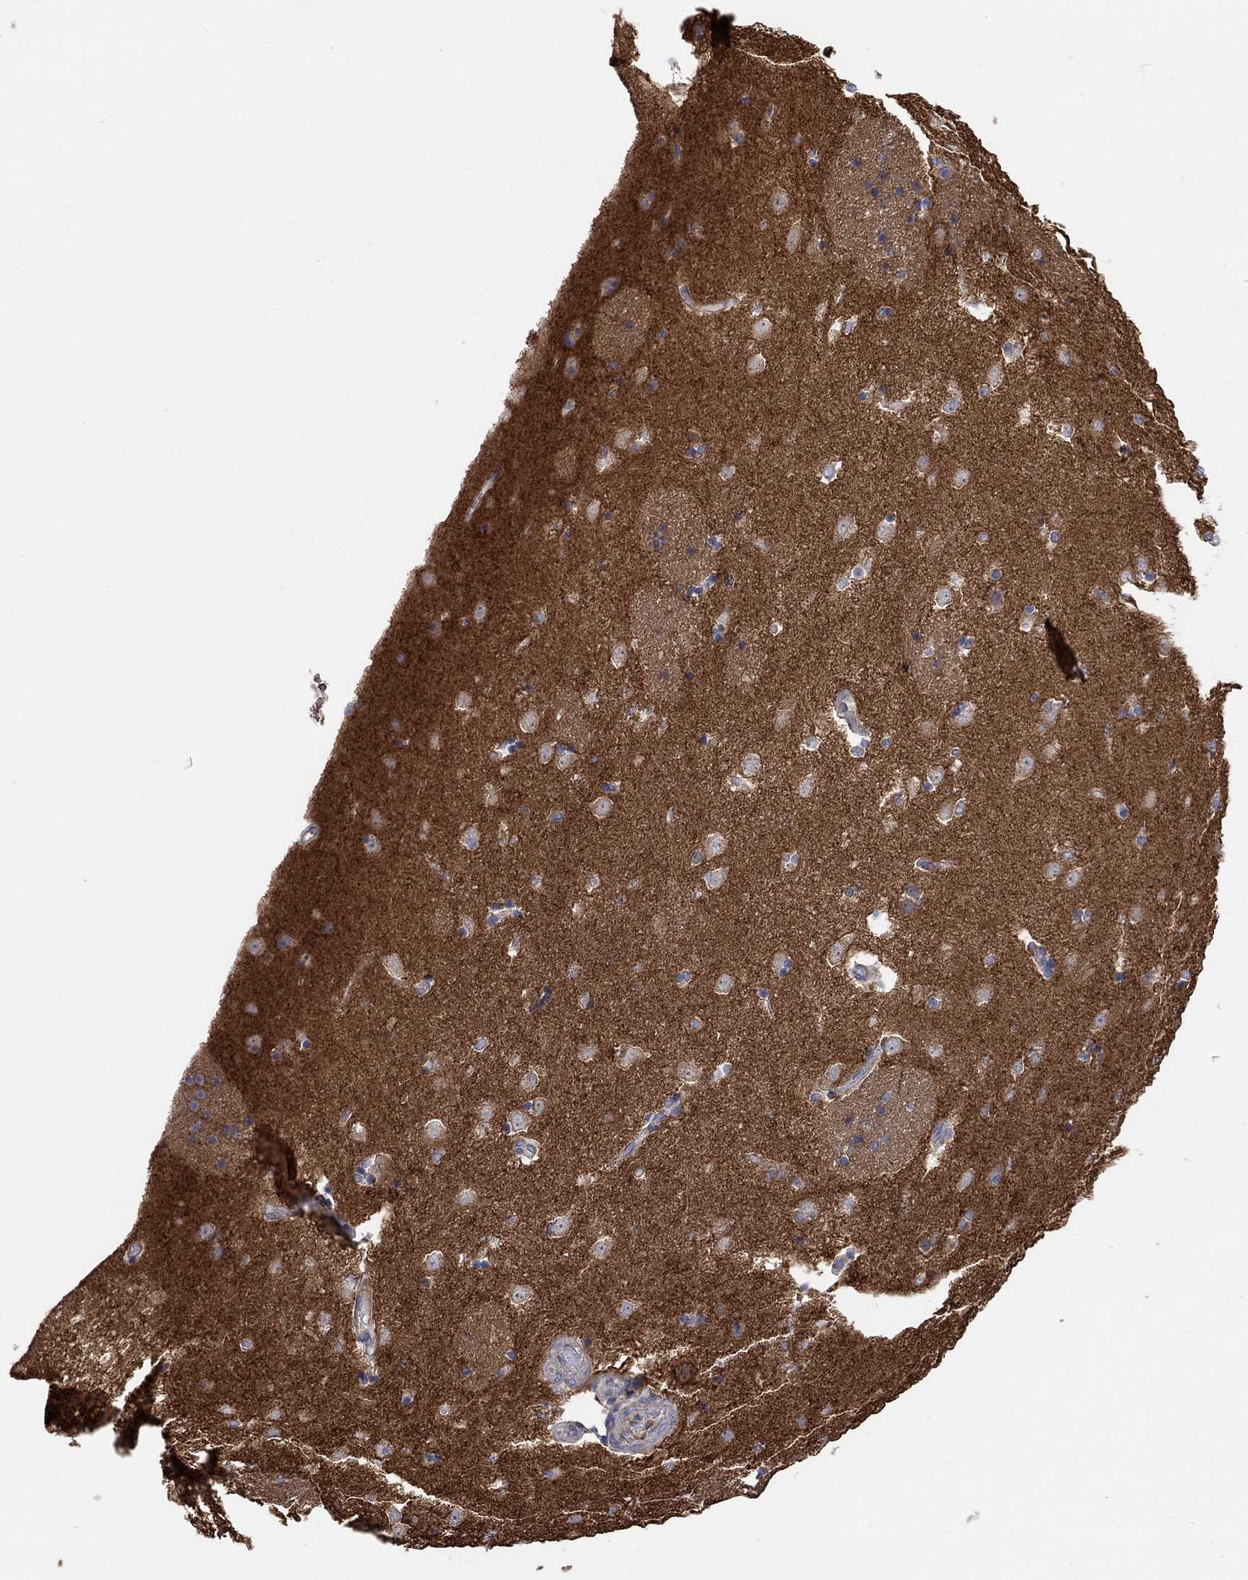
{"staining": {"intensity": "negative", "quantity": "none", "location": "none"}, "tissue": "caudate", "cell_type": "Glial cells", "image_type": "normal", "snomed": [{"axis": "morphology", "description": "Normal tissue, NOS"}, {"axis": "topography", "description": "Lateral ventricle wall"}], "caption": "Immunohistochemical staining of benign human caudate exhibits no significant expression in glial cells.", "gene": "SYT16", "patient": {"sex": "male", "age": 51}}